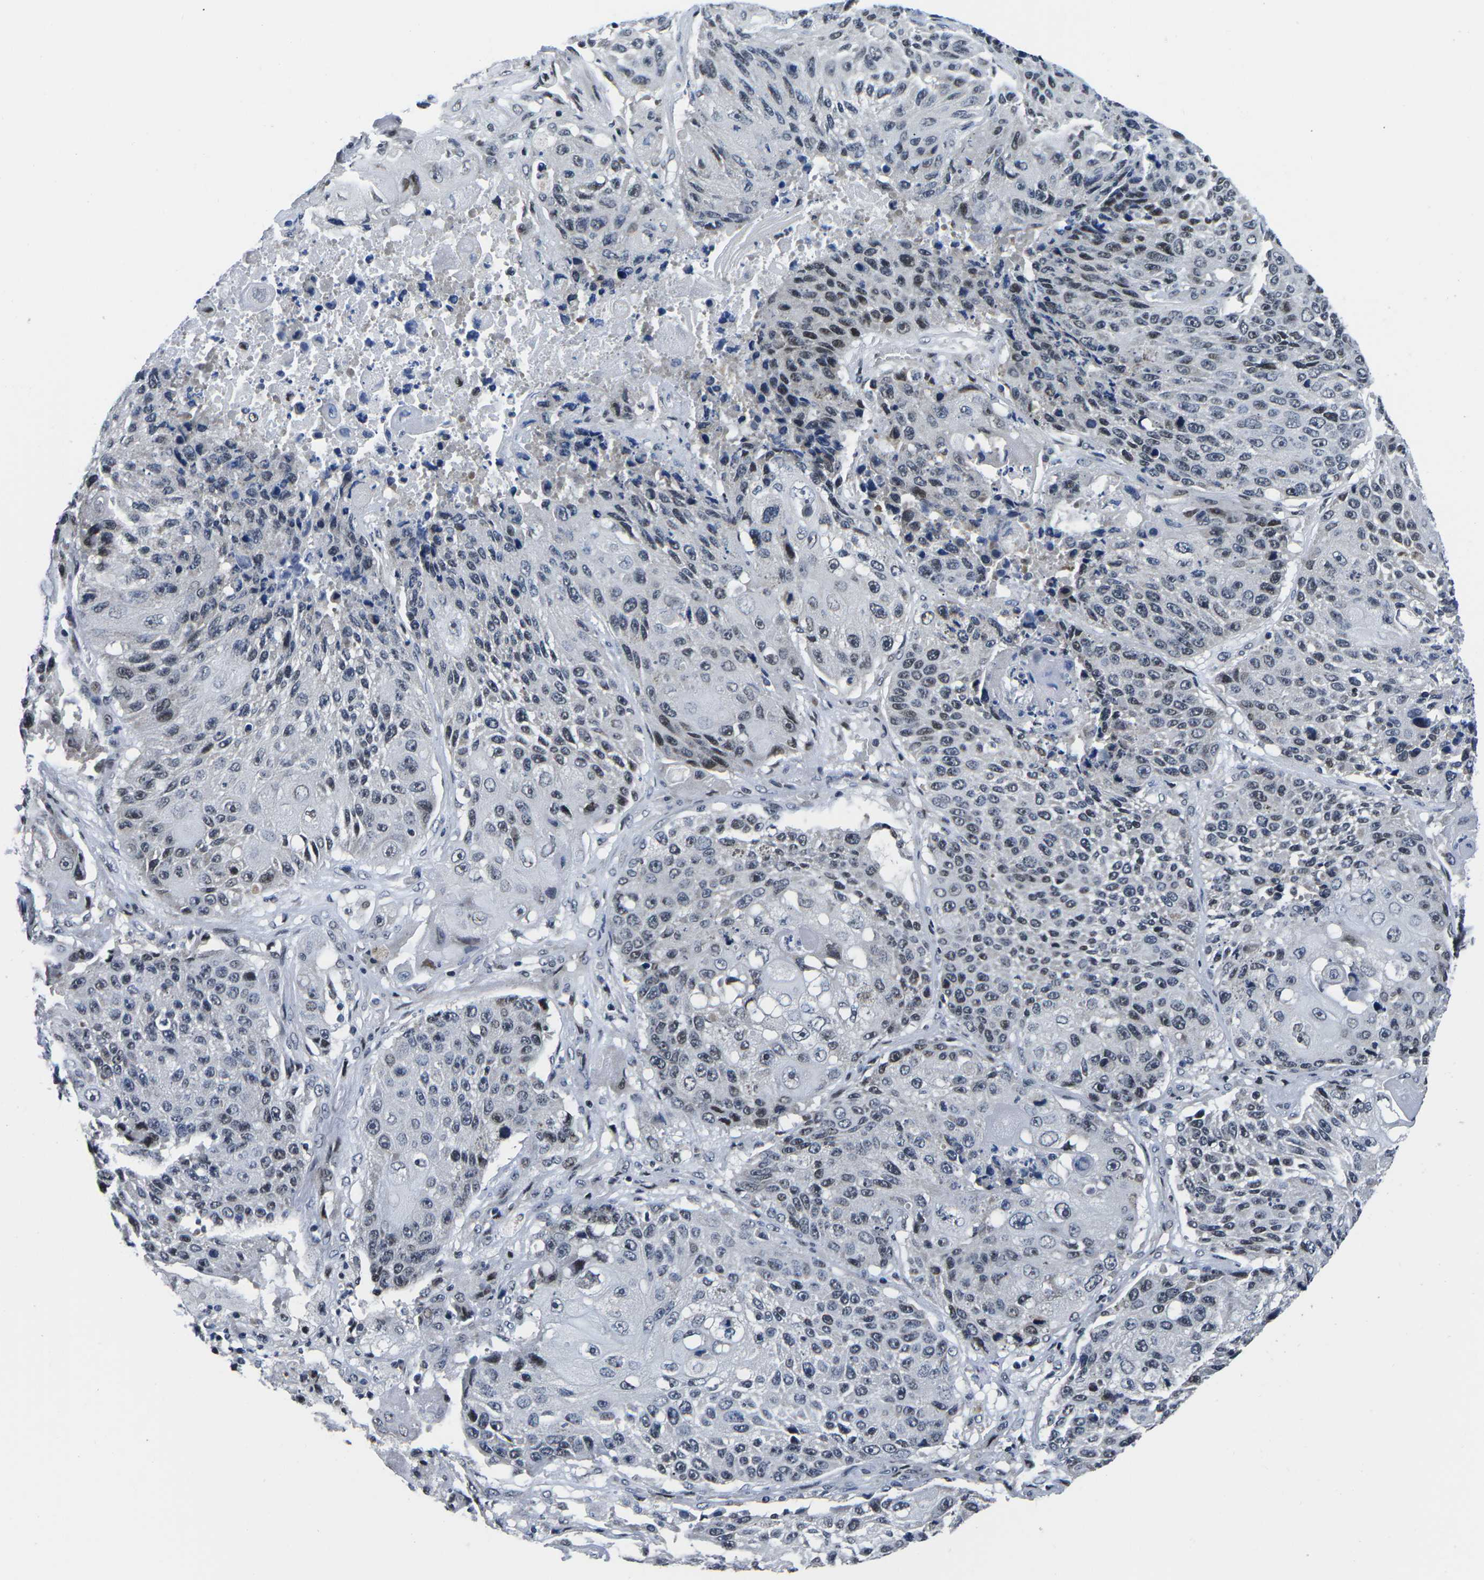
{"staining": {"intensity": "moderate", "quantity": "25%-75%", "location": "nuclear"}, "tissue": "lung cancer", "cell_type": "Tumor cells", "image_type": "cancer", "snomed": [{"axis": "morphology", "description": "Squamous cell carcinoma, NOS"}, {"axis": "topography", "description": "Lung"}], "caption": "Tumor cells display medium levels of moderate nuclear staining in approximately 25%-75% of cells in lung cancer. The staining was performed using DAB to visualize the protein expression in brown, while the nuclei were stained in blue with hematoxylin (Magnification: 20x).", "gene": "CDC73", "patient": {"sex": "male", "age": 61}}